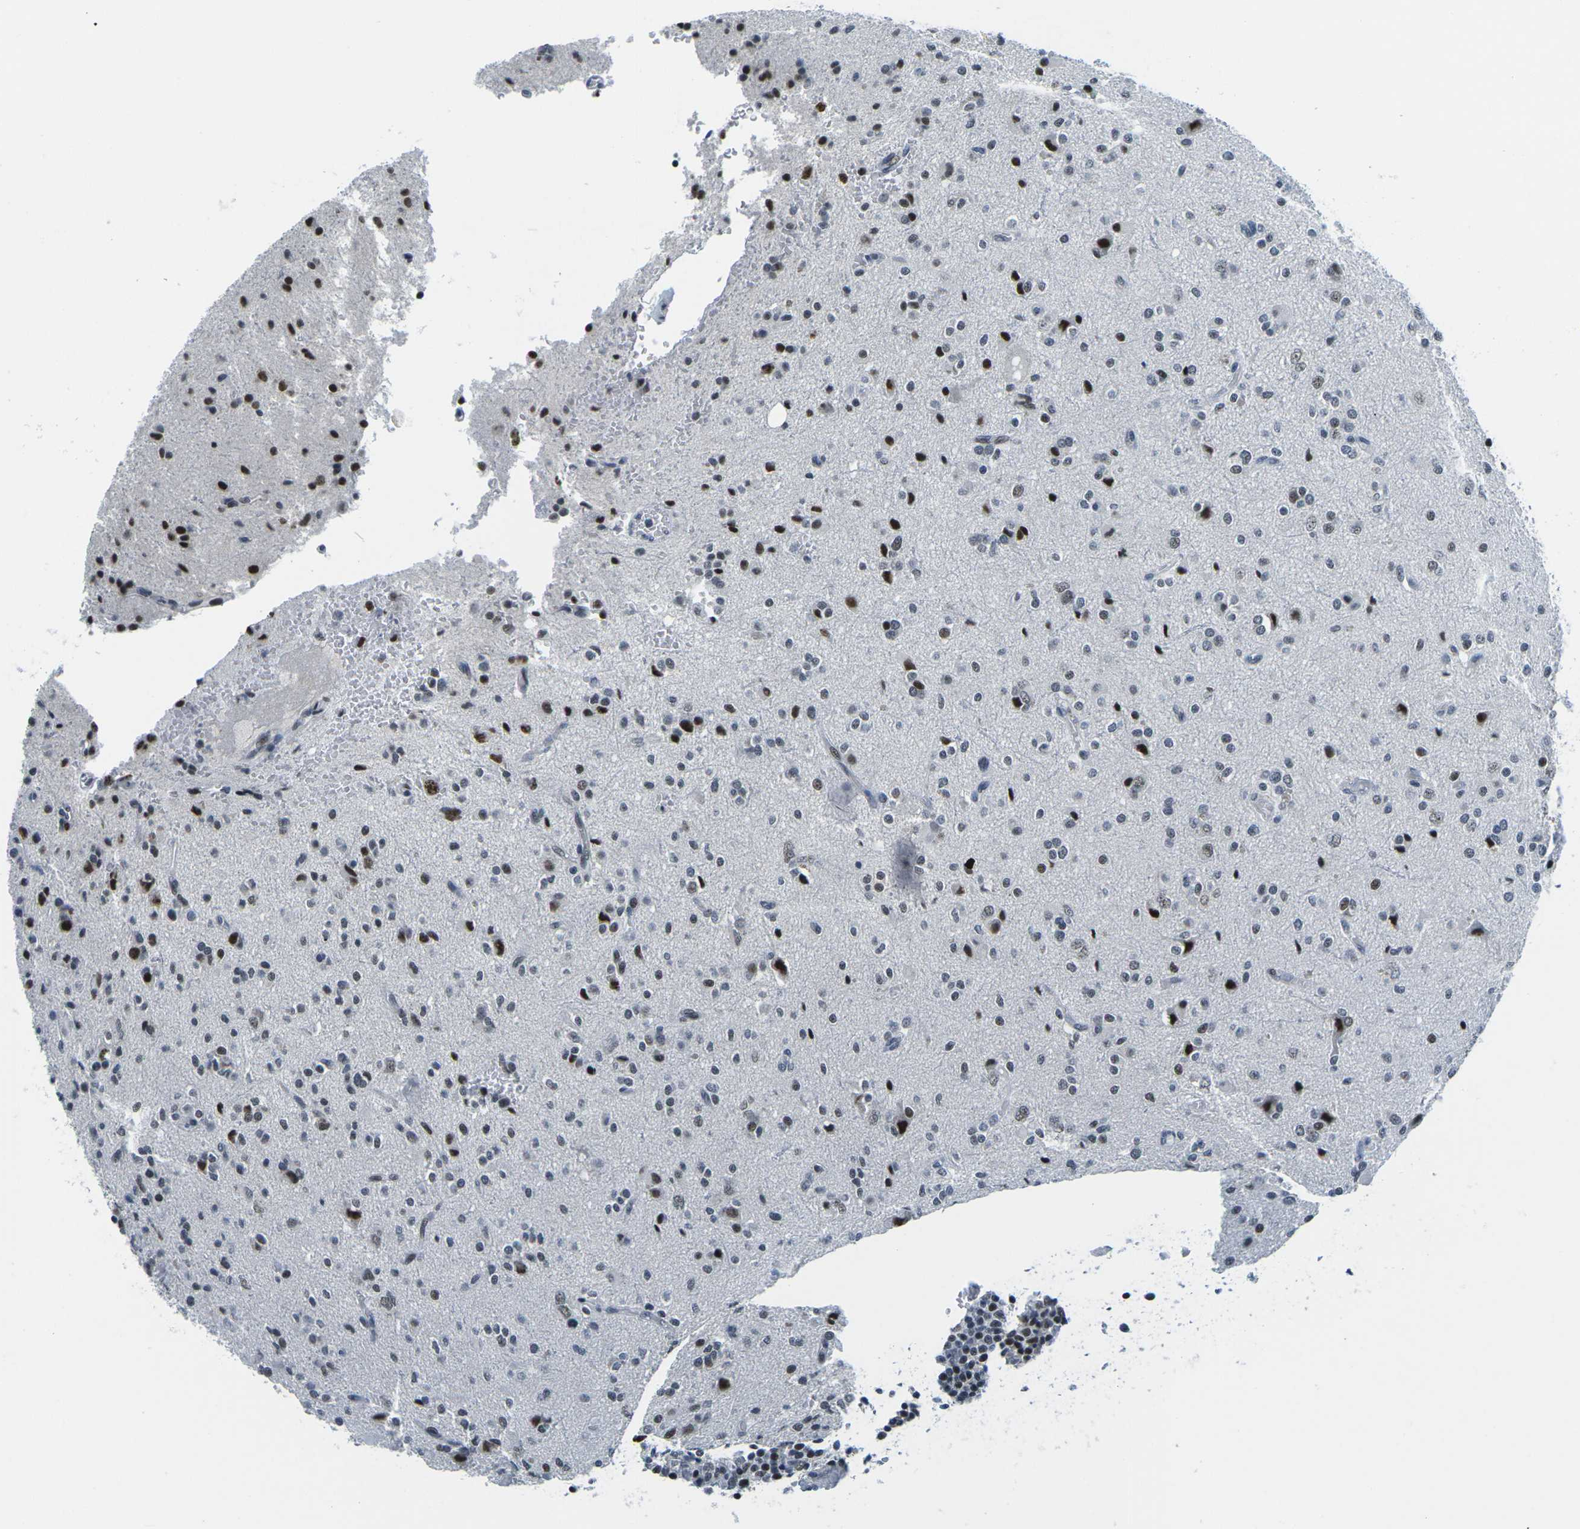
{"staining": {"intensity": "strong", "quantity": "25%-75%", "location": "nuclear"}, "tissue": "glioma", "cell_type": "Tumor cells", "image_type": "cancer", "snomed": [{"axis": "morphology", "description": "Glioma, malignant, High grade"}, {"axis": "topography", "description": "Brain"}], "caption": "Malignant glioma (high-grade) stained for a protein shows strong nuclear positivity in tumor cells.", "gene": "PRPF8", "patient": {"sex": "male", "age": 47}}